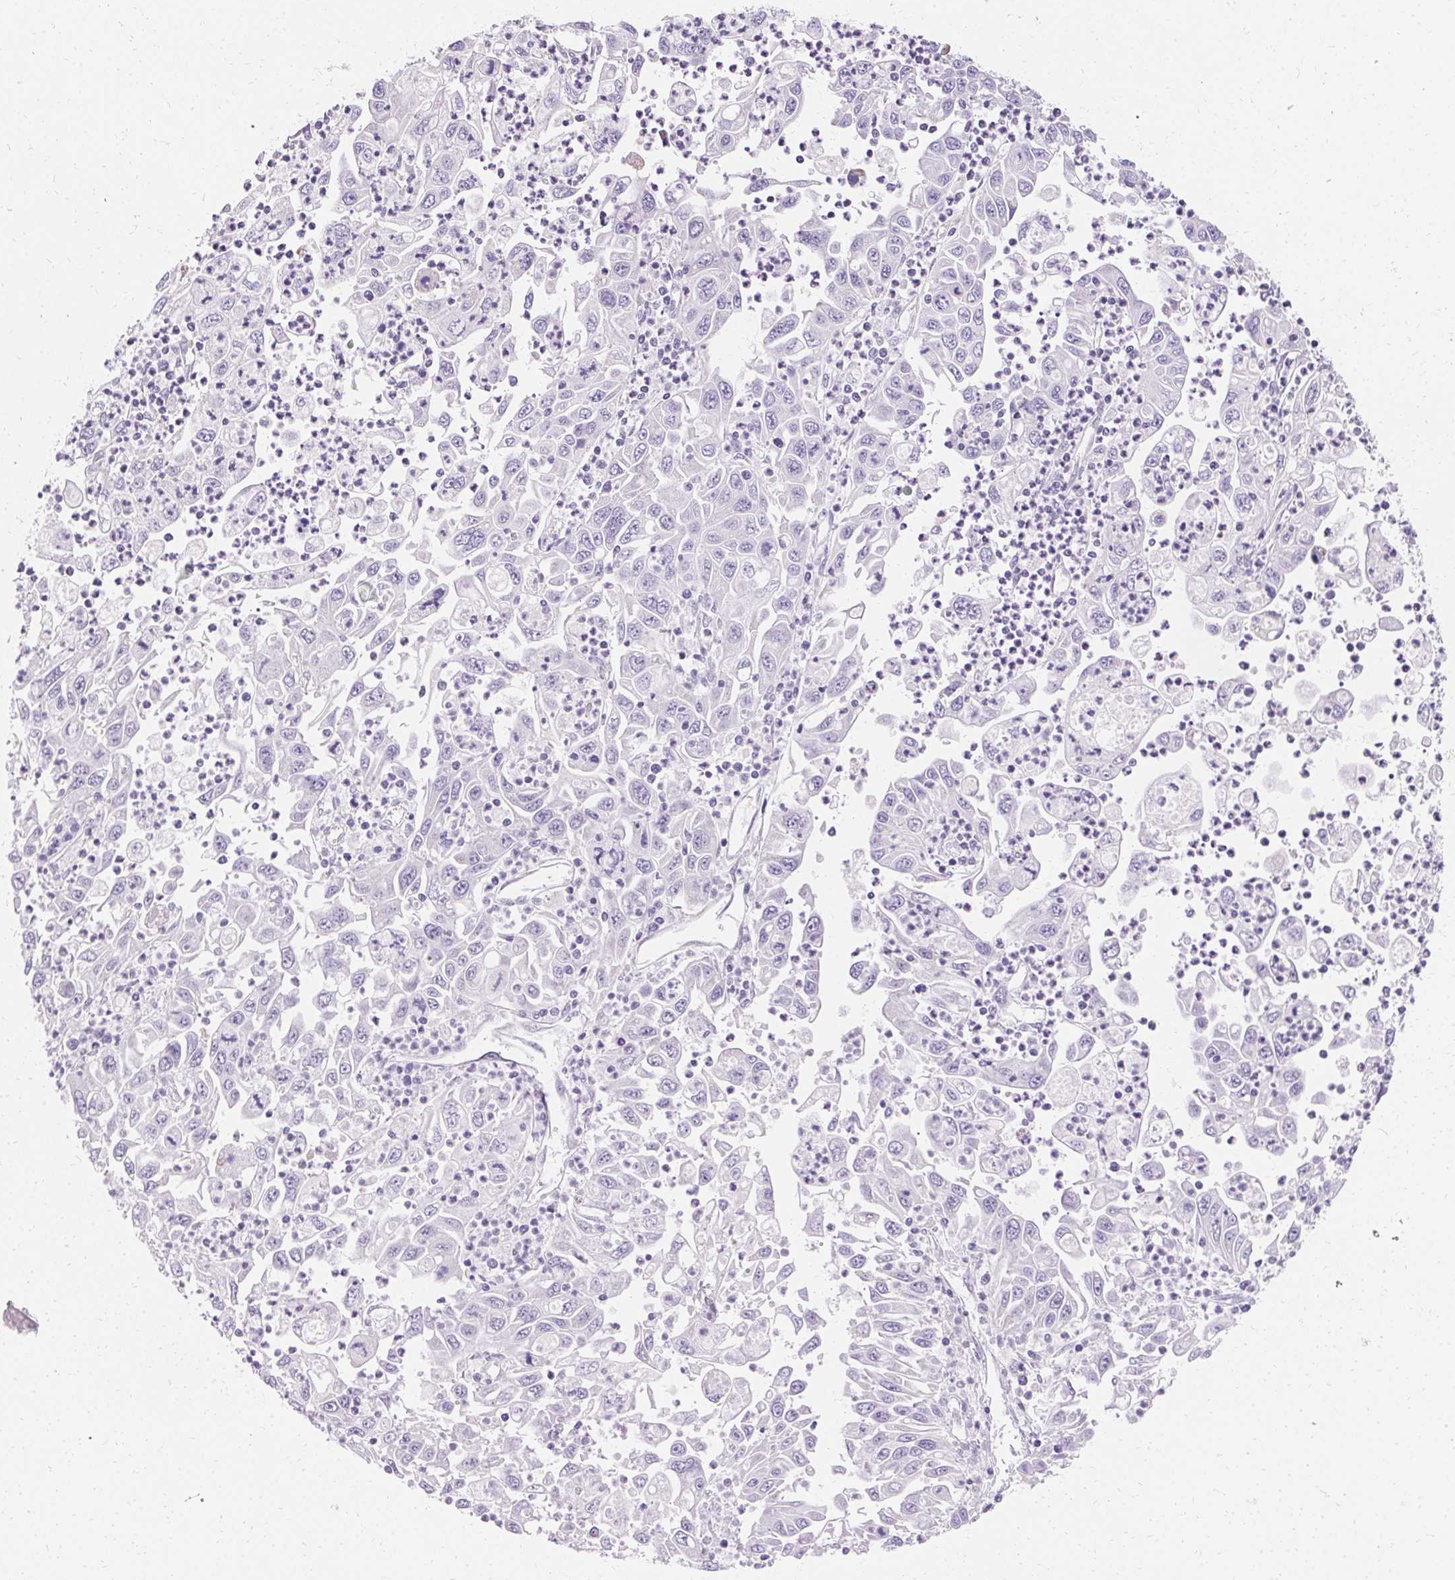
{"staining": {"intensity": "negative", "quantity": "none", "location": "none"}, "tissue": "endometrial cancer", "cell_type": "Tumor cells", "image_type": "cancer", "snomed": [{"axis": "morphology", "description": "Adenocarcinoma, NOS"}, {"axis": "topography", "description": "Uterus"}], "caption": "Tumor cells show no significant protein positivity in adenocarcinoma (endometrial).", "gene": "ASGR2", "patient": {"sex": "female", "age": 62}}